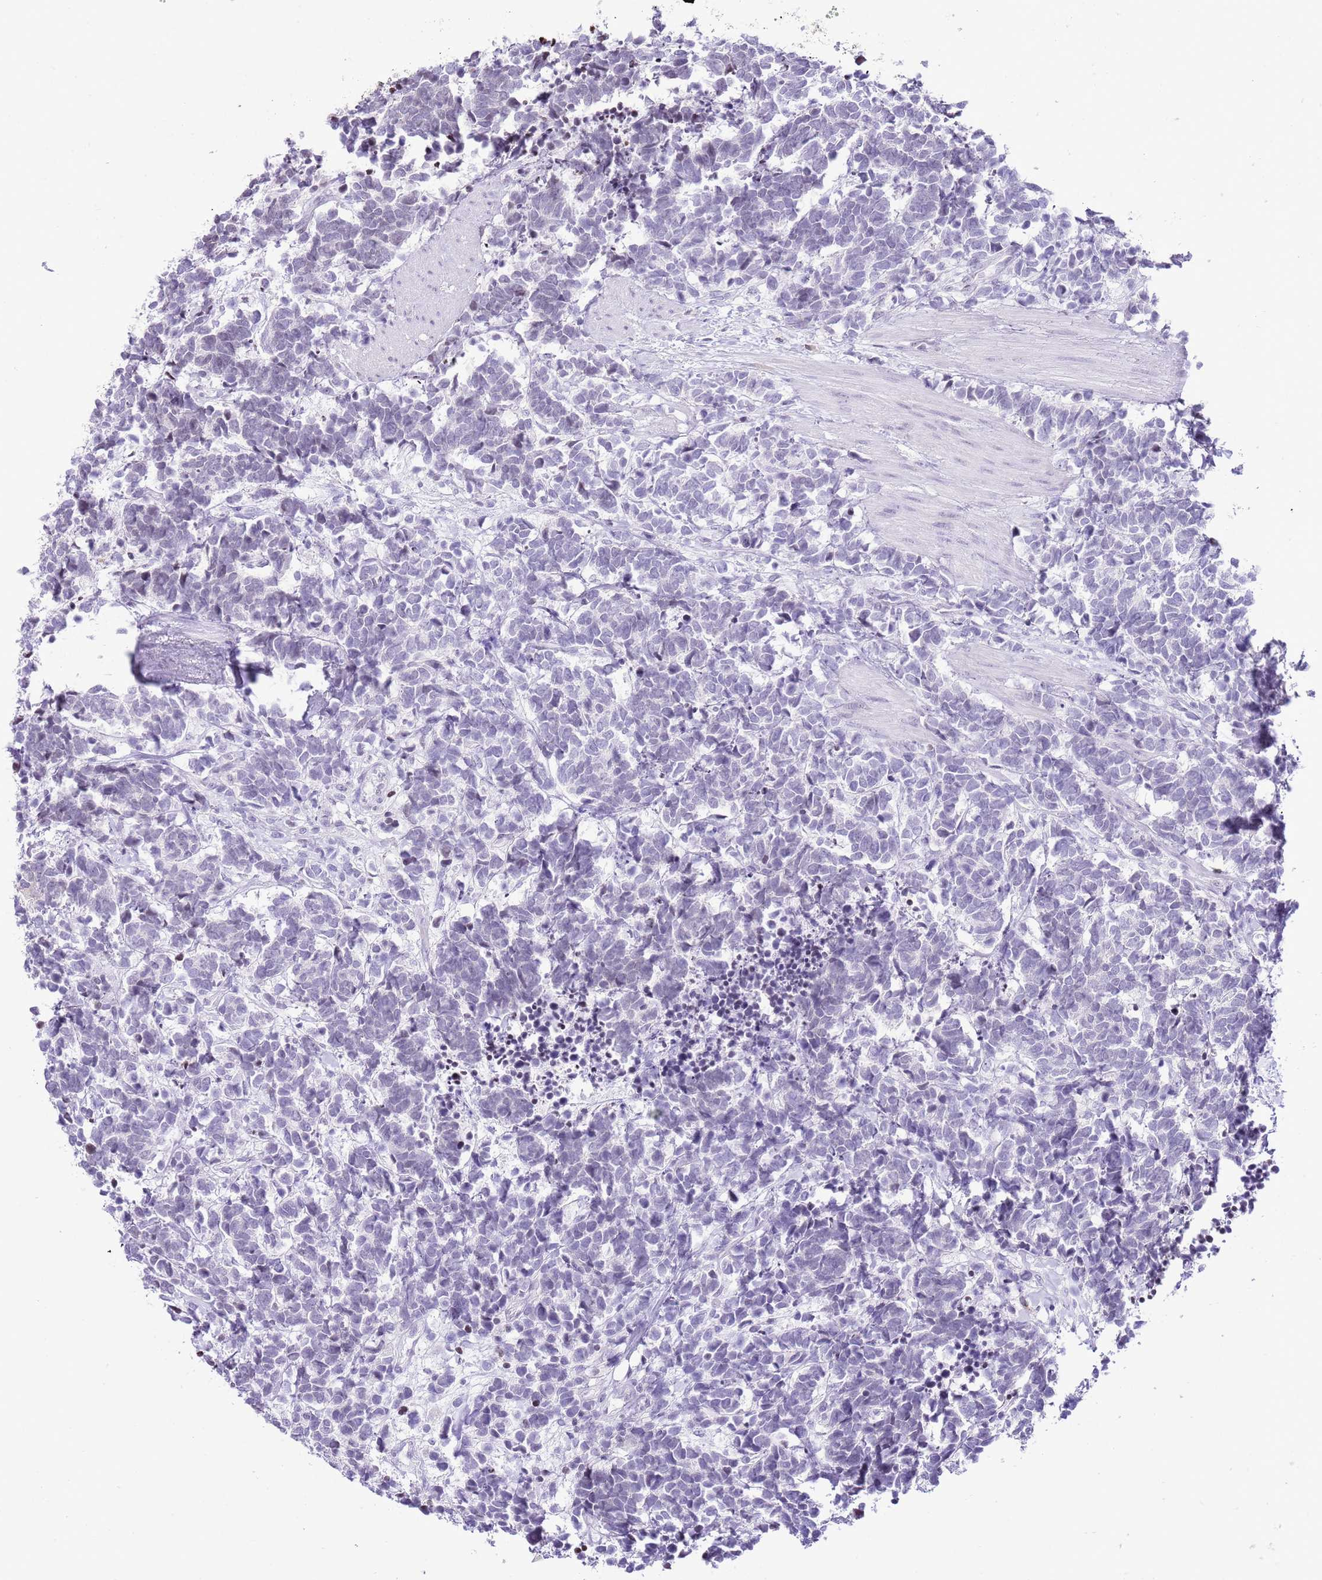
{"staining": {"intensity": "negative", "quantity": "none", "location": "none"}, "tissue": "carcinoid", "cell_type": "Tumor cells", "image_type": "cancer", "snomed": [{"axis": "morphology", "description": "Carcinoma, NOS"}, {"axis": "morphology", "description": "Carcinoid, malignant, NOS"}, {"axis": "topography", "description": "Prostate"}], "caption": "IHC image of malignant carcinoid stained for a protein (brown), which exhibits no staining in tumor cells.", "gene": "PRR15", "patient": {"sex": "male", "age": 57}}